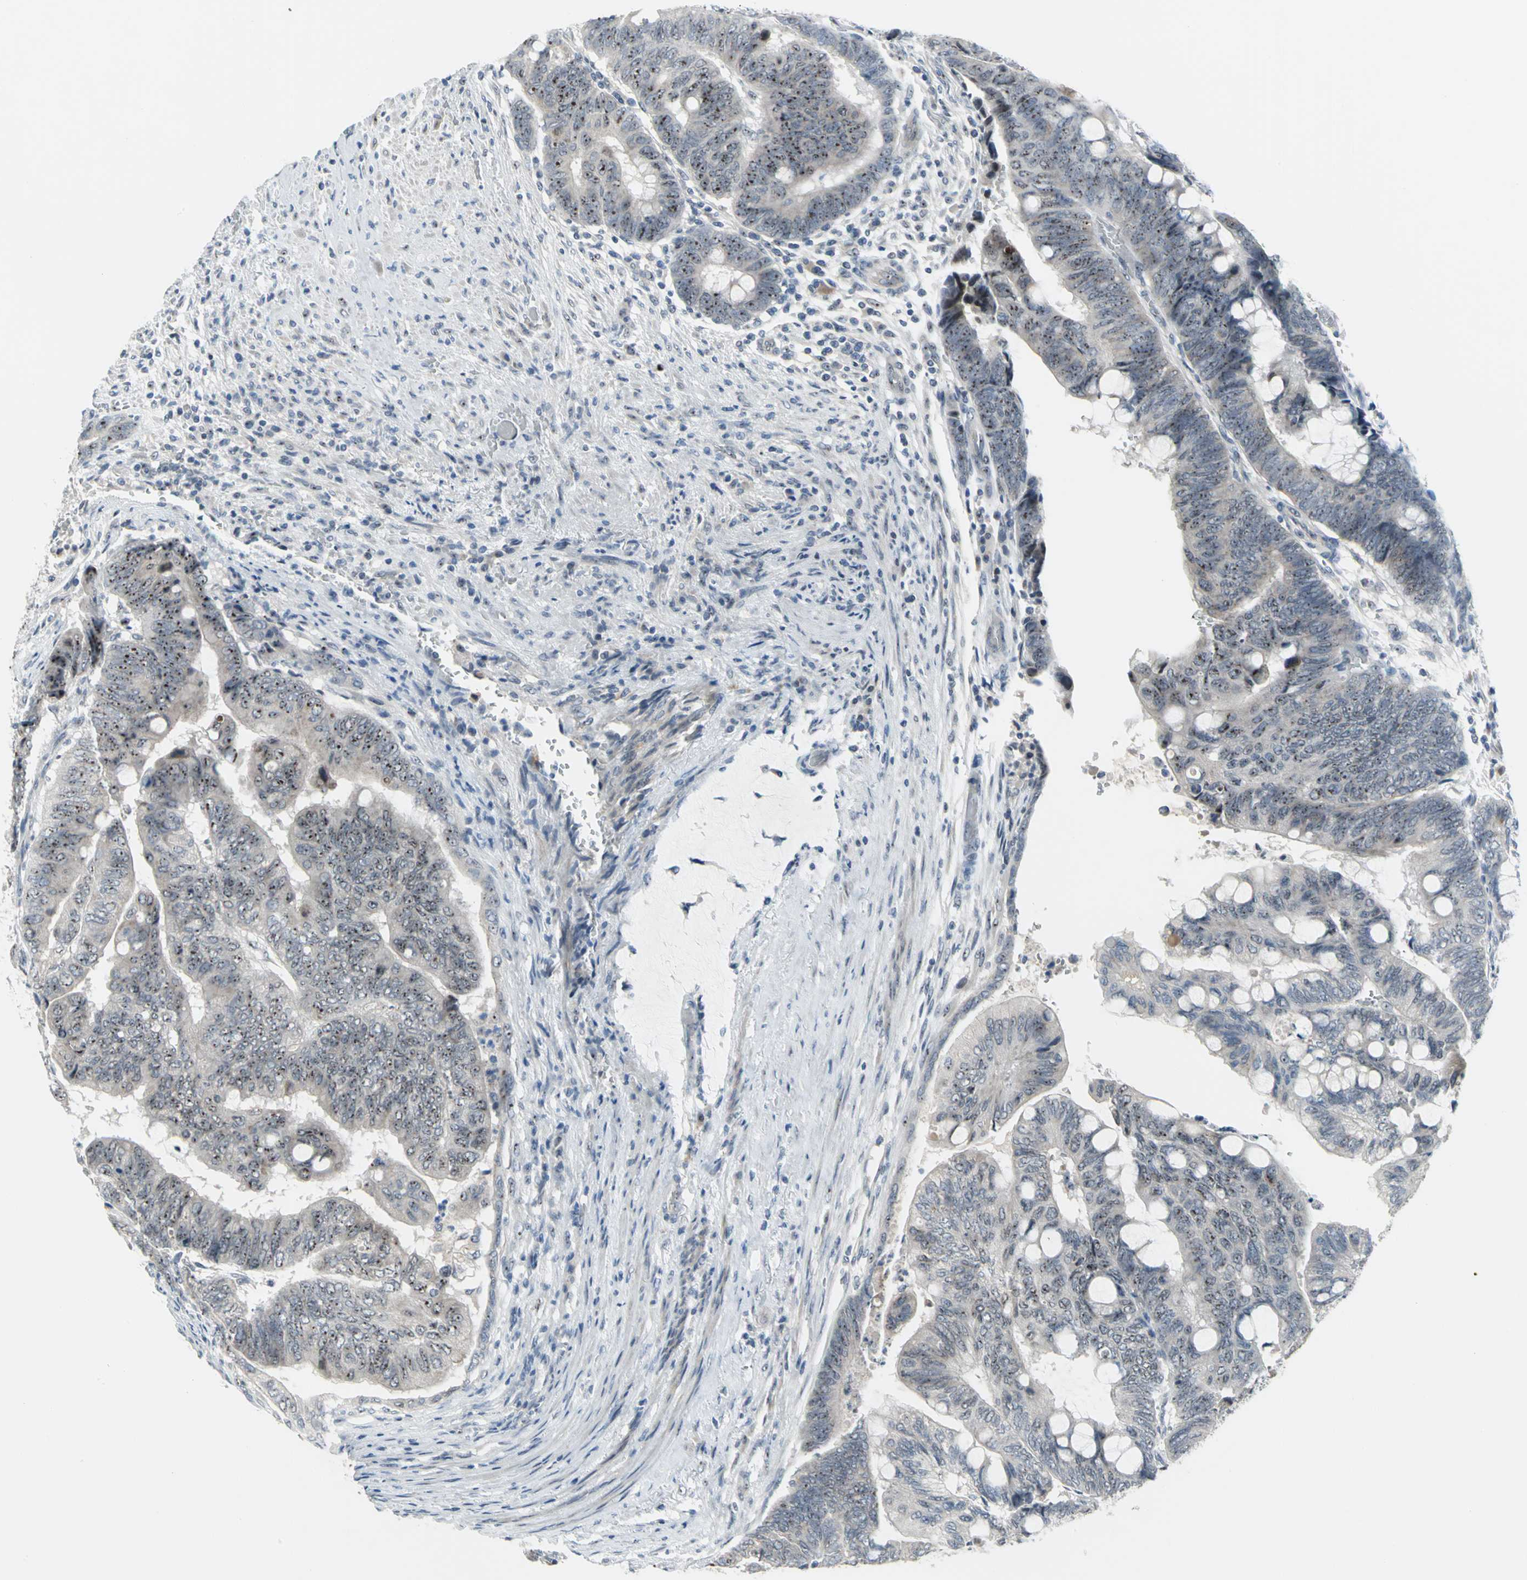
{"staining": {"intensity": "moderate", "quantity": "25%-75%", "location": "nuclear"}, "tissue": "colorectal cancer", "cell_type": "Tumor cells", "image_type": "cancer", "snomed": [{"axis": "morphology", "description": "Normal tissue, NOS"}, {"axis": "morphology", "description": "Adenocarcinoma, NOS"}, {"axis": "topography", "description": "Rectum"}, {"axis": "topography", "description": "Peripheral nerve tissue"}], "caption": "This image demonstrates IHC staining of human colorectal cancer (adenocarcinoma), with medium moderate nuclear staining in approximately 25%-75% of tumor cells.", "gene": "MYBBP1A", "patient": {"sex": "male", "age": 92}}